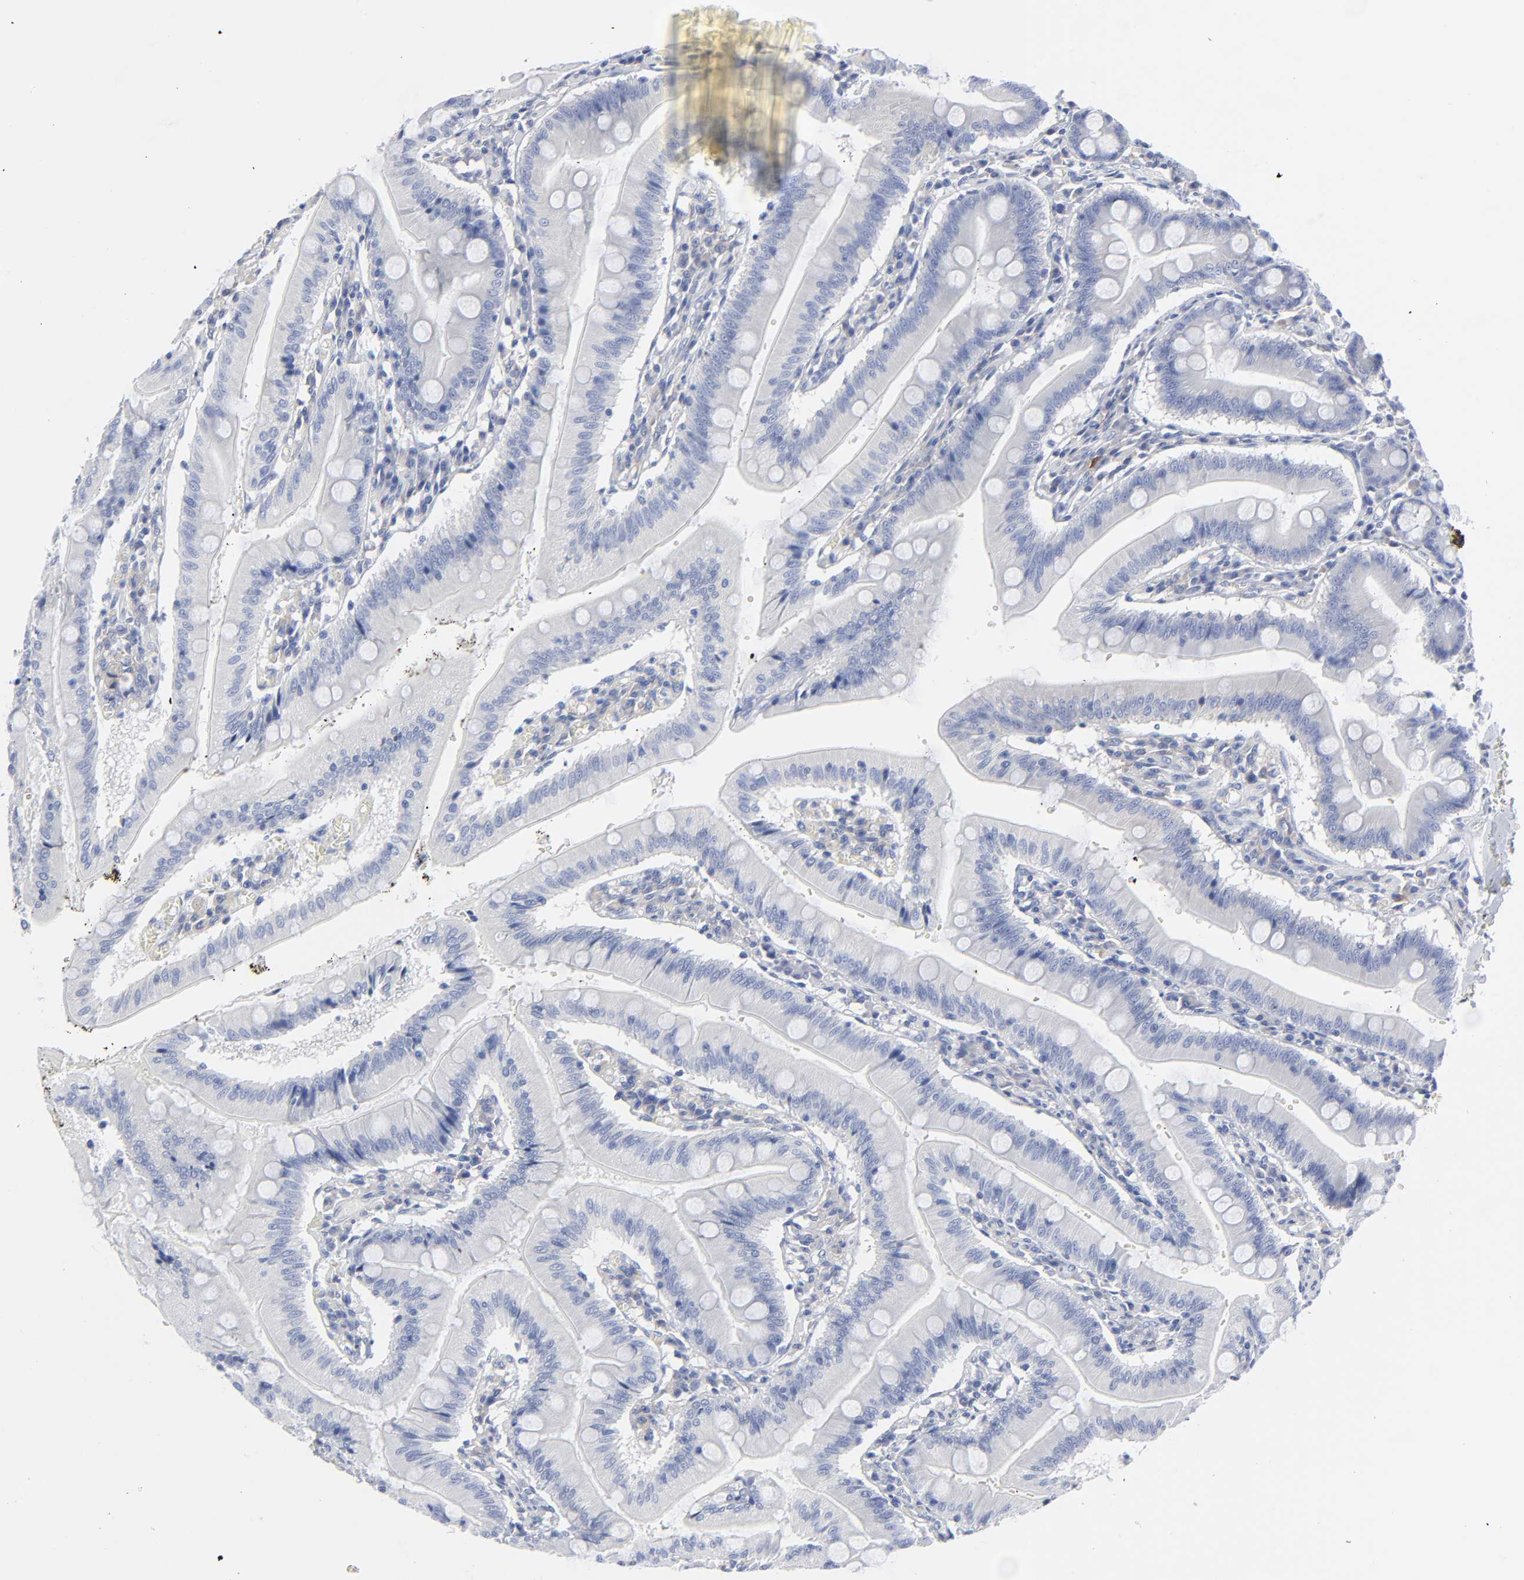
{"staining": {"intensity": "negative", "quantity": "none", "location": "none"}, "tissue": "small intestine", "cell_type": "Glandular cells", "image_type": "normal", "snomed": [{"axis": "morphology", "description": "Normal tissue, NOS"}, {"axis": "topography", "description": "Small intestine"}], "caption": "Photomicrograph shows no significant protein expression in glandular cells of benign small intestine. (Immunohistochemistry, brightfield microscopy, high magnification).", "gene": "STAT2", "patient": {"sex": "male", "age": 71}}